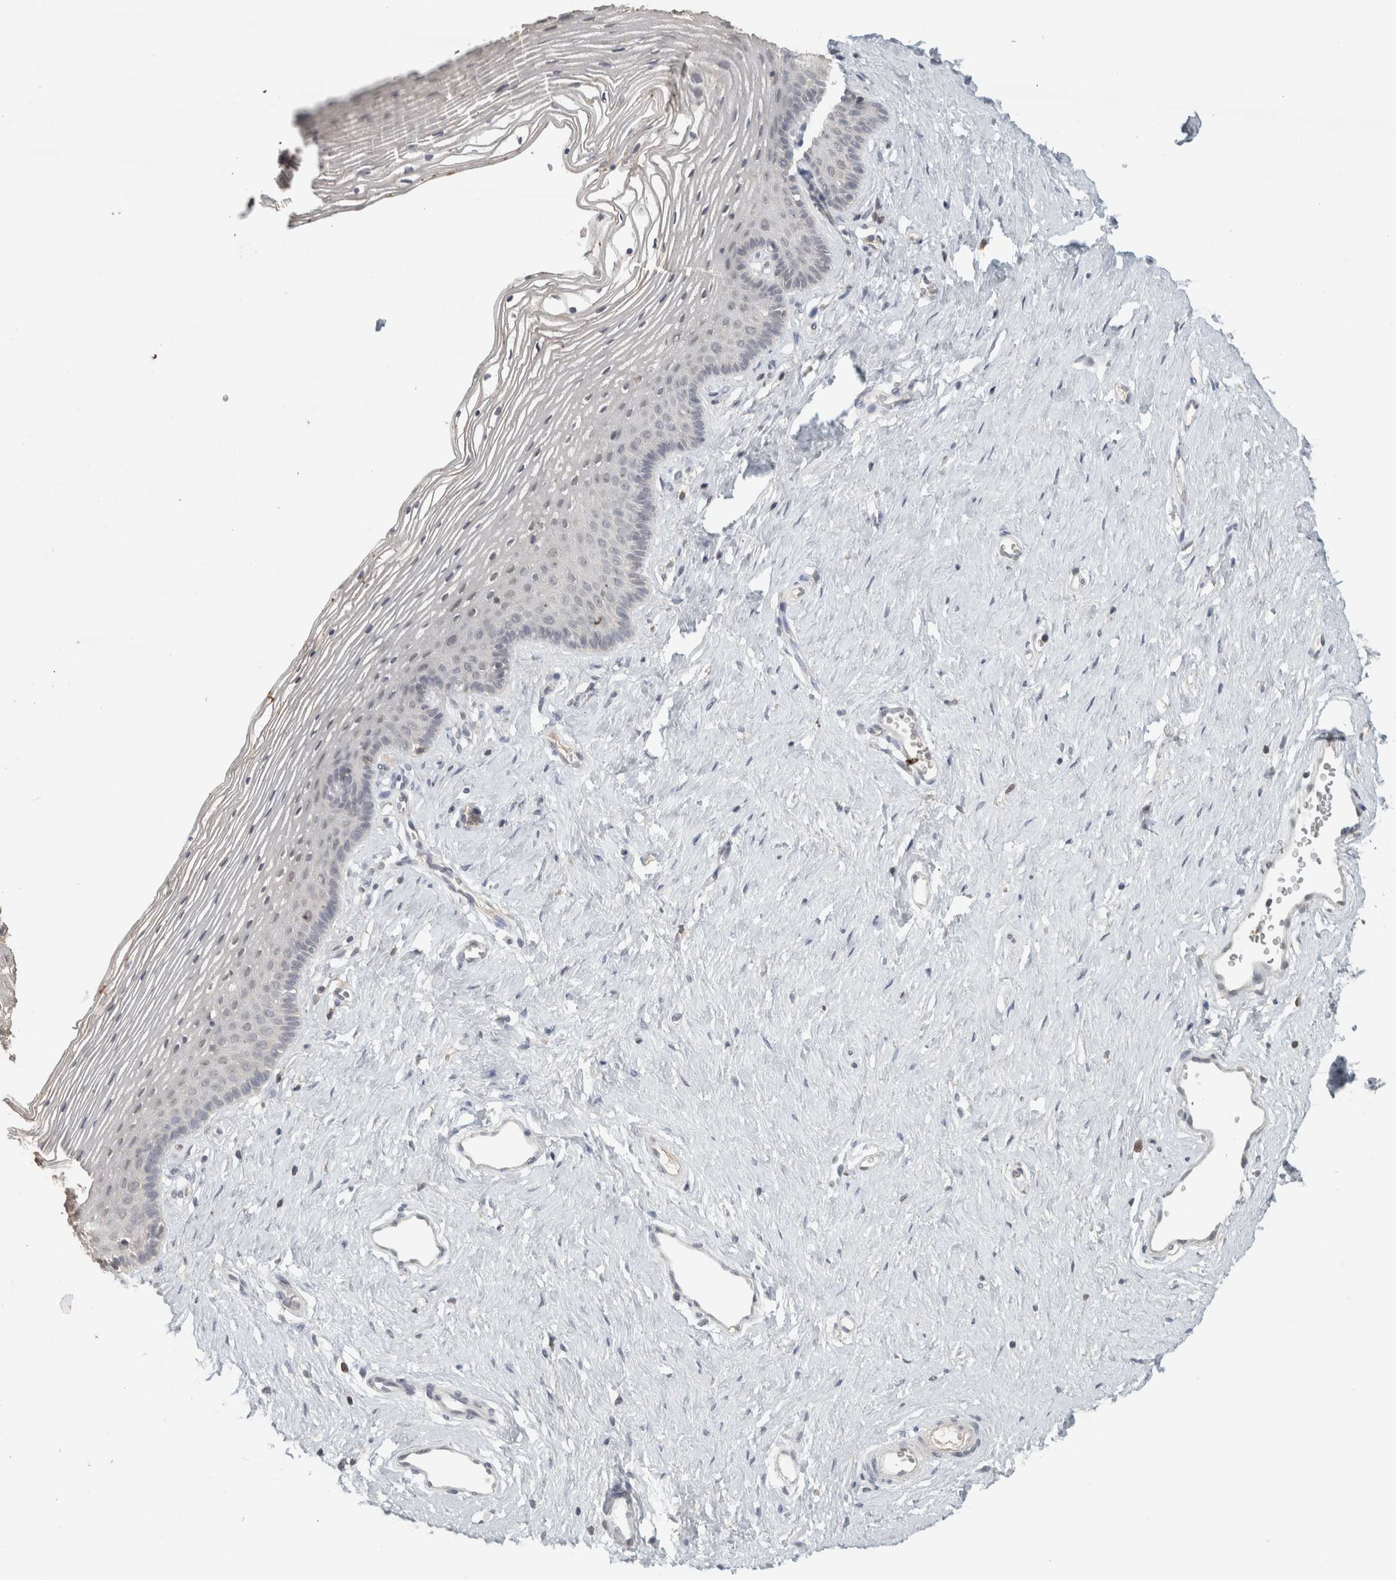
{"staining": {"intensity": "negative", "quantity": "none", "location": "none"}, "tissue": "vagina", "cell_type": "Squamous epithelial cells", "image_type": "normal", "snomed": [{"axis": "morphology", "description": "Normal tissue, NOS"}, {"axis": "topography", "description": "Vagina"}], "caption": "Immunohistochemistry (IHC) photomicrograph of unremarkable vagina stained for a protein (brown), which reveals no positivity in squamous epithelial cells. (DAB (3,3'-diaminobenzidine) immunohistochemistry (IHC), high magnification).", "gene": "TRAT1", "patient": {"sex": "female", "age": 32}}